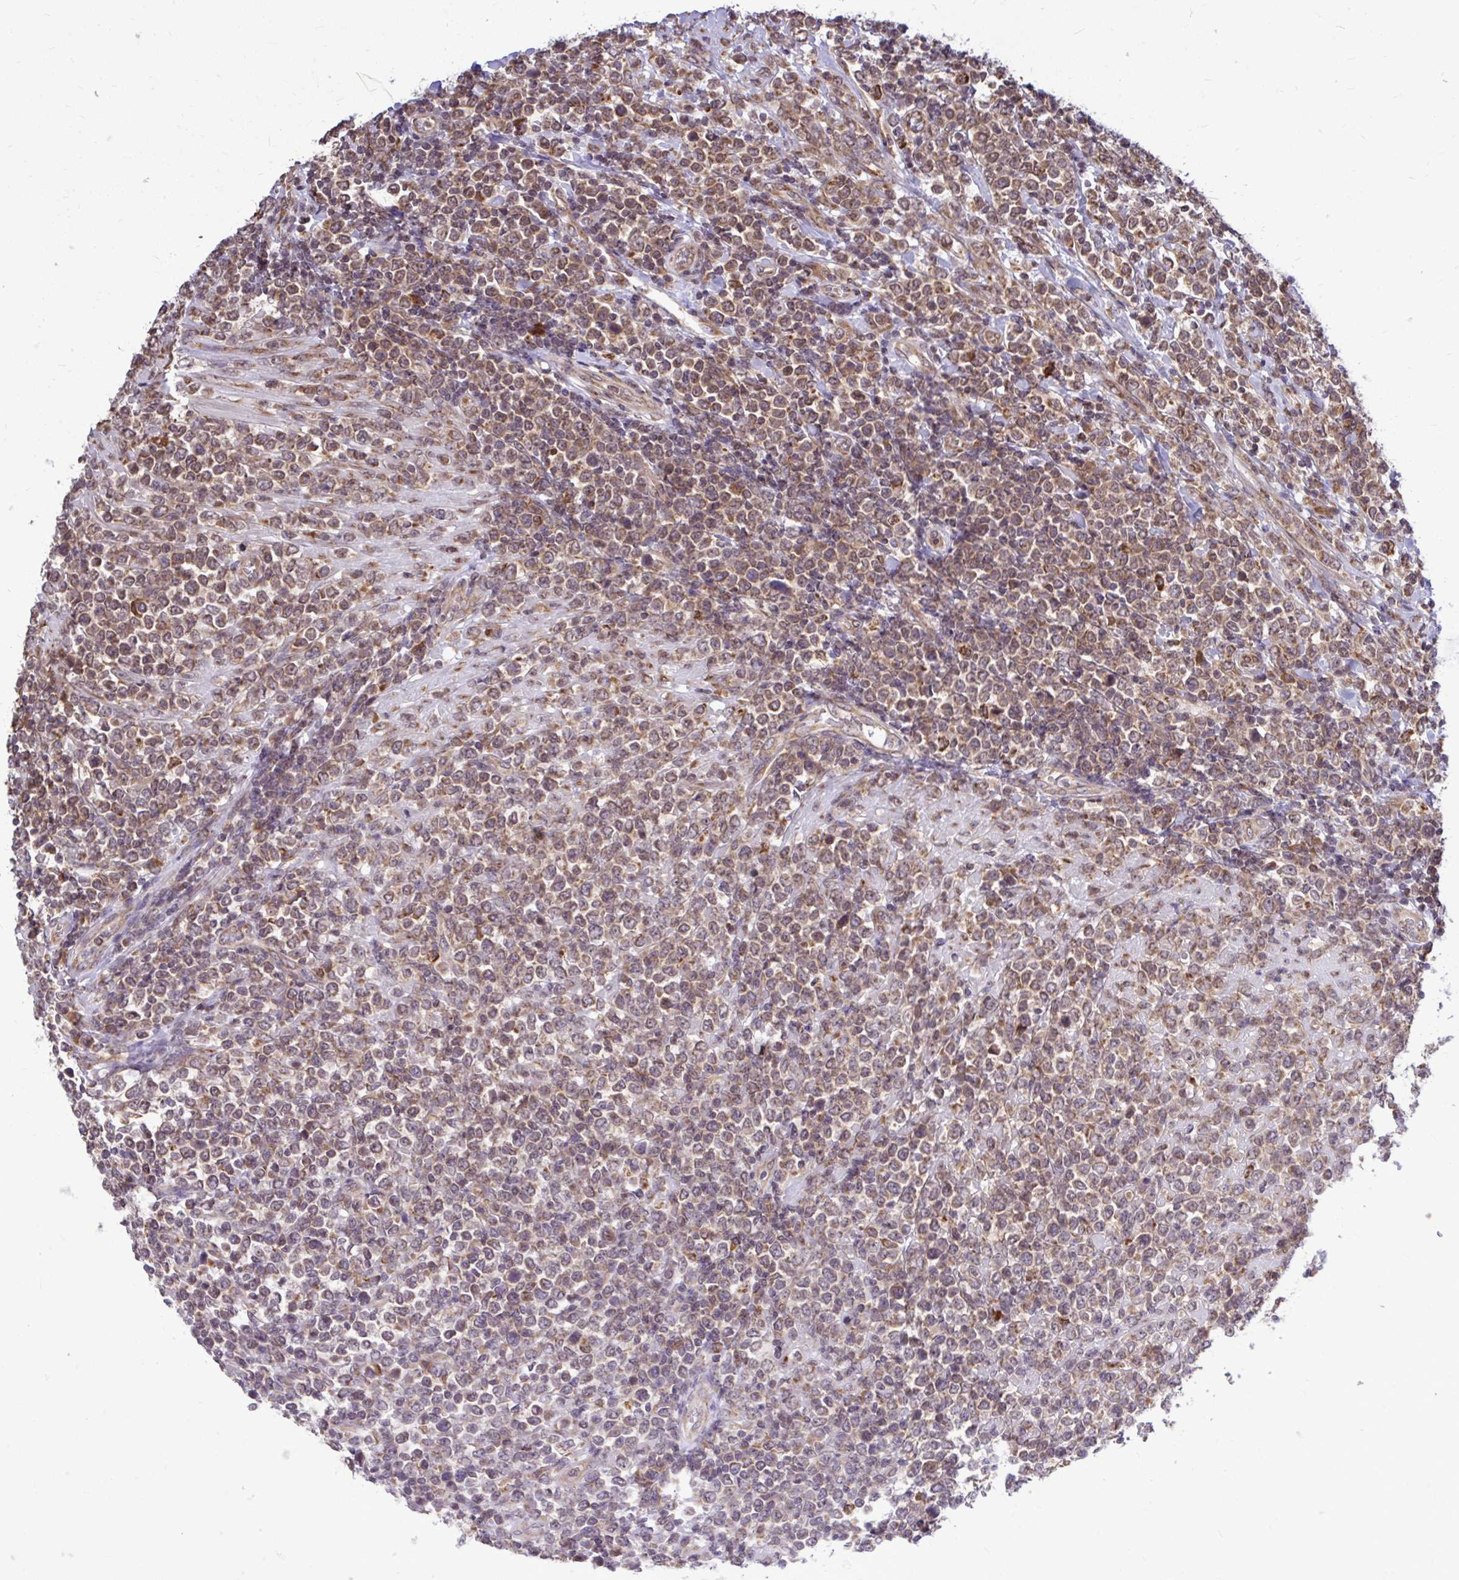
{"staining": {"intensity": "moderate", "quantity": ">75%", "location": "cytoplasmic/membranous"}, "tissue": "lymphoma", "cell_type": "Tumor cells", "image_type": "cancer", "snomed": [{"axis": "morphology", "description": "Malignant lymphoma, non-Hodgkin's type, High grade"}, {"axis": "topography", "description": "Soft tissue"}], "caption": "Lymphoma stained for a protein displays moderate cytoplasmic/membranous positivity in tumor cells. (DAB (3,3'-diaminobenzidine) = brown stain, brightfield microscopy at high magnification).", "gene": "FMR1", "patient": {"sex": "female", "age": 56}}